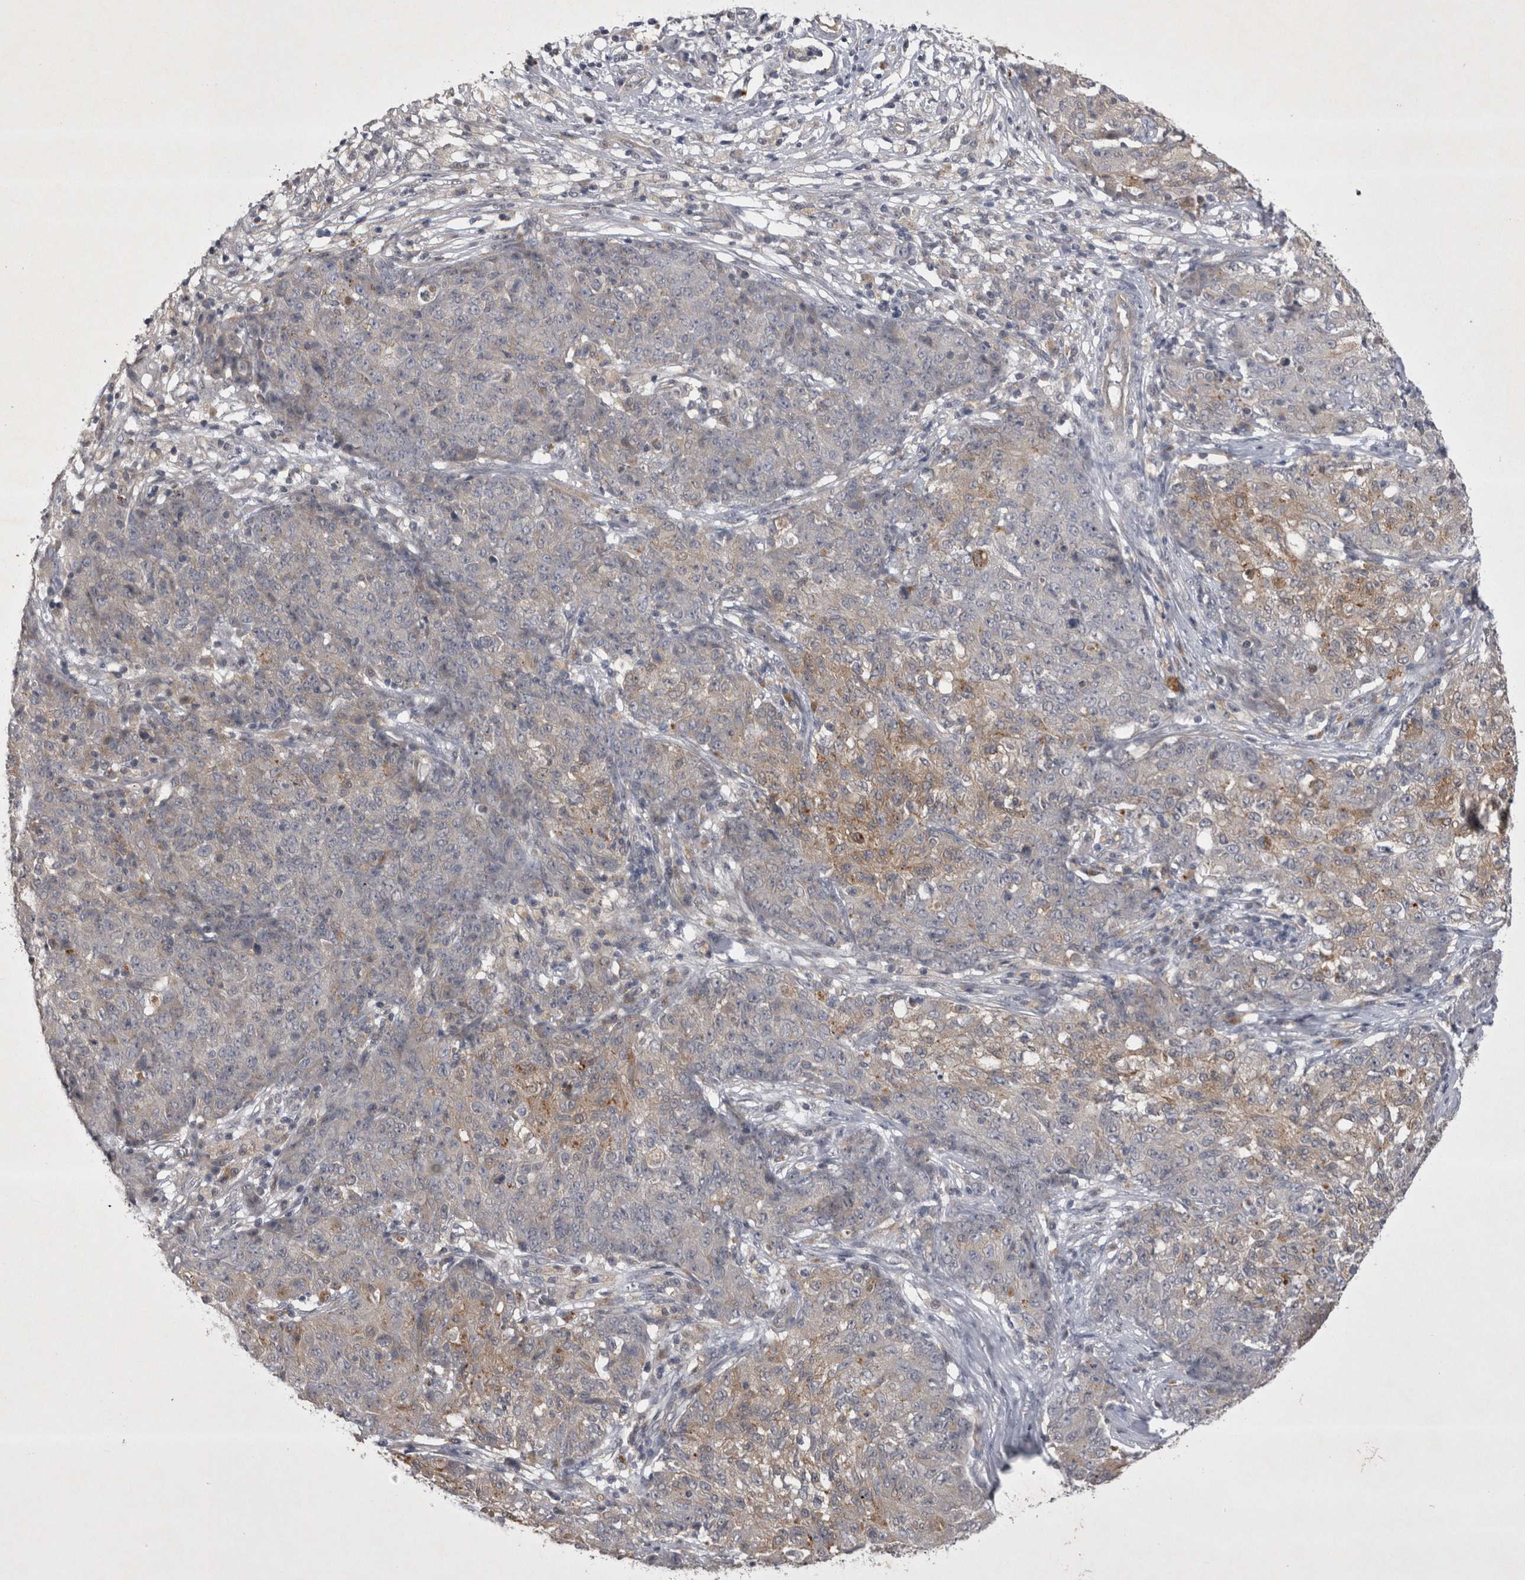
{"staining": {"intensity": "weak", "quantity": "<25%", "location": "cytoplasmic/membranous"}, "tissue": "ovarian cancer", "cell_type": "Tumor cells", "image_type": "cancer", "snomed": [{"axis": "morphology", "description": "Carcinoma, endometroid"}, {"axis": "topography", "description": "Ovary"}], "caption": "This is a micrograph of IHC staining of ovarian cancer, which shows no expression in tumor cells.", "gene": "CTBS", "patient": {"sex": "female", "age": 42}}